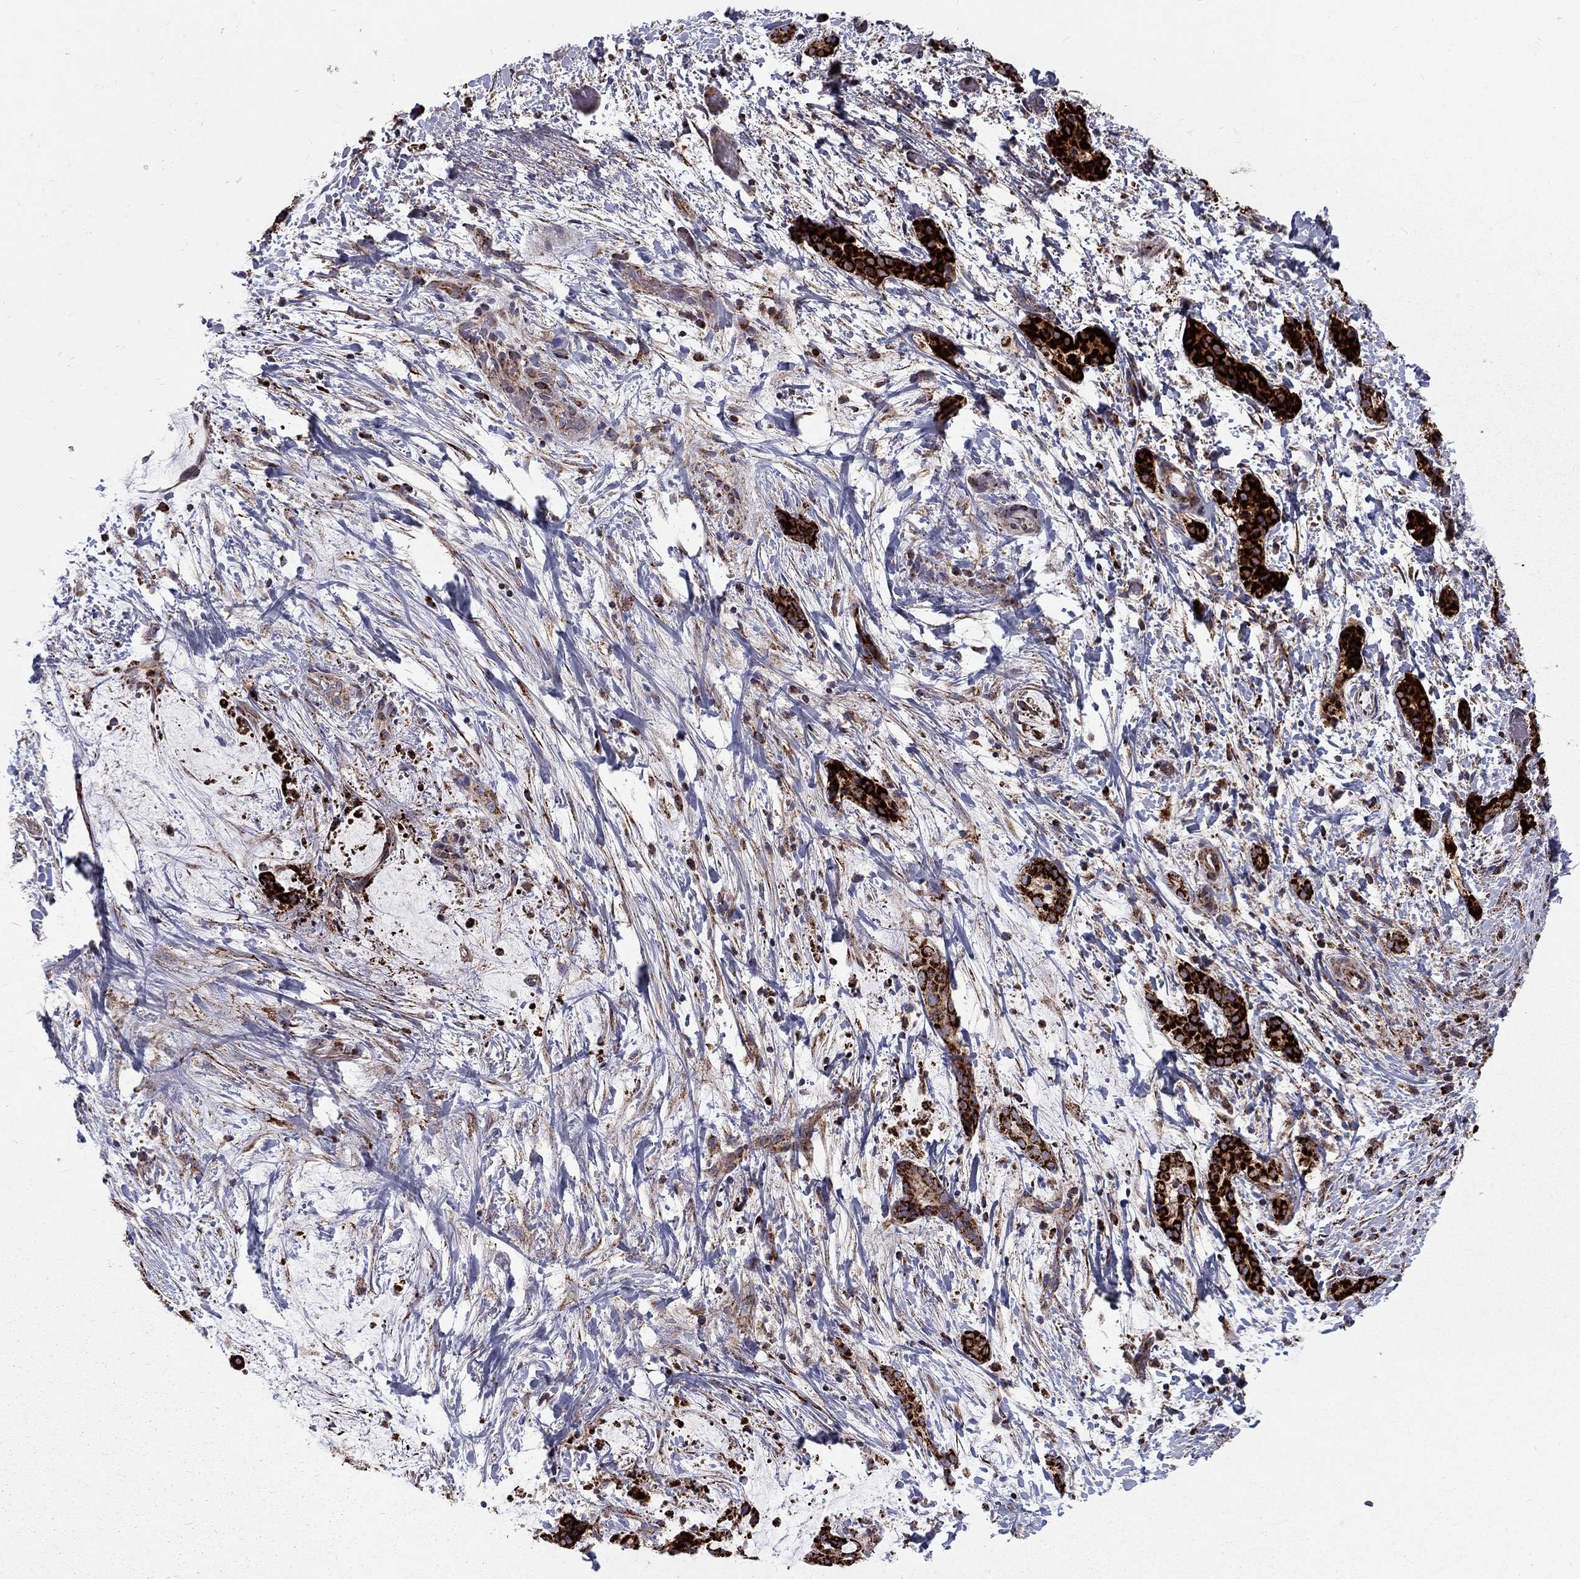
{"staining": {"intensity": "strong", "quantity": ">75%", "location": "cytoplasmic/membranous"}, "tissue": "liver cancer", "cell_type": "Tumor cells", "image_type": "cancer", "snomed": [{"axis": "morphology", "description": "Cholangiocarcinoma"}, {"axis": "topography", "description": "Liver"}], "caption": "Human liver cholangiocarcinoma stained with a protein marker reveals strong staining in tumor cells.", "gene": "ALDH1B1", "patient": {"sex": "female", "age": 73}}